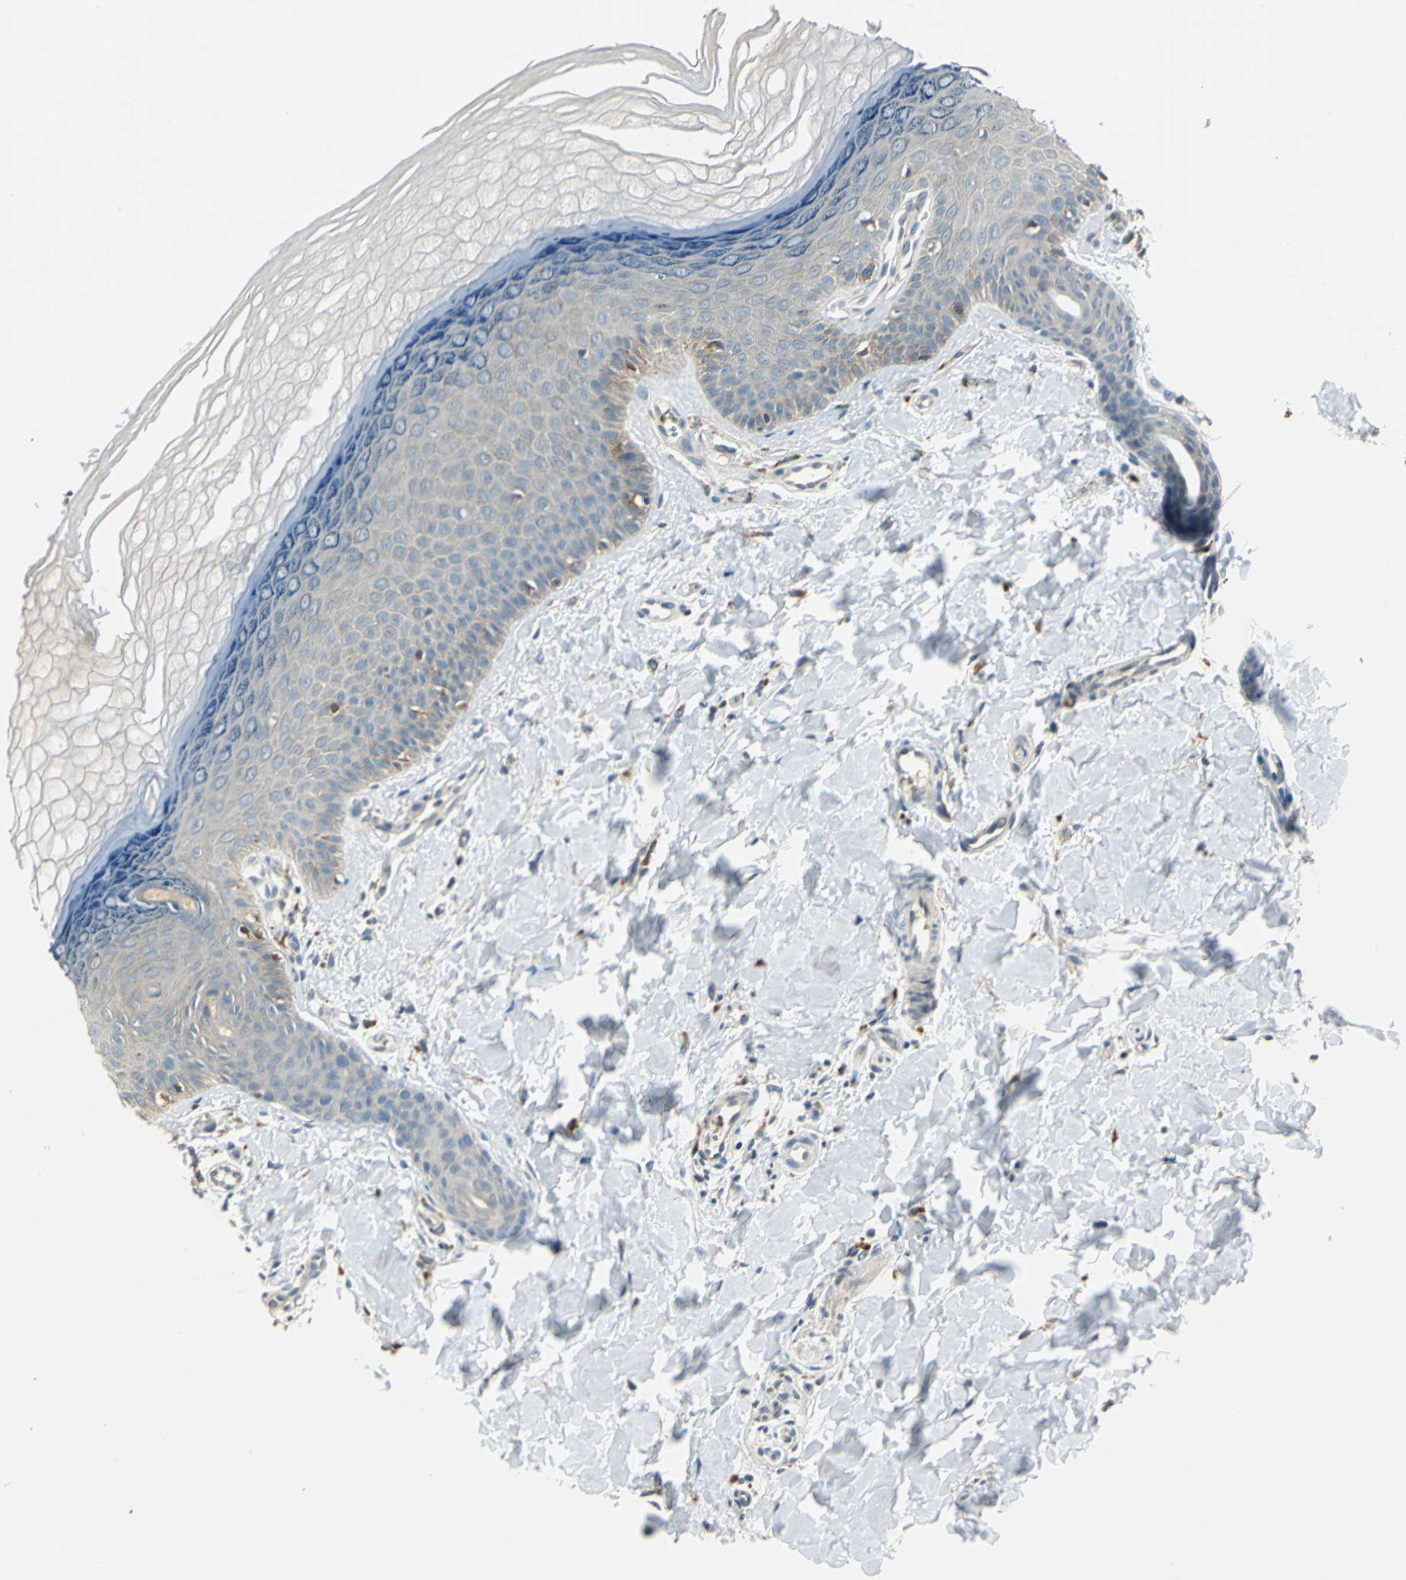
{"staining": {"intensity": "weak", "quantity": ">75%", "location": "cytoplasmic/membranous"}, "tissue": "skin", "cell_type": "Fibroblasts", "image_type": "normal", "snomed": [{"axis": "morphology", "description": "Normal tissue, NOS"}, {"axis": "topography", "description": "Skin"}], "caption": "High-power microscopy captured an immunohistochemistry (IHC) photomicrograph of benign skin, revealing weak cytoplasmic/membranous positivity in about >75% of fibroblasts. (brown staining indicates protein expression, while blue staining denotes nuclei).", "gene": "NIT1", "patient": {"sex": "male", "age": 26}}